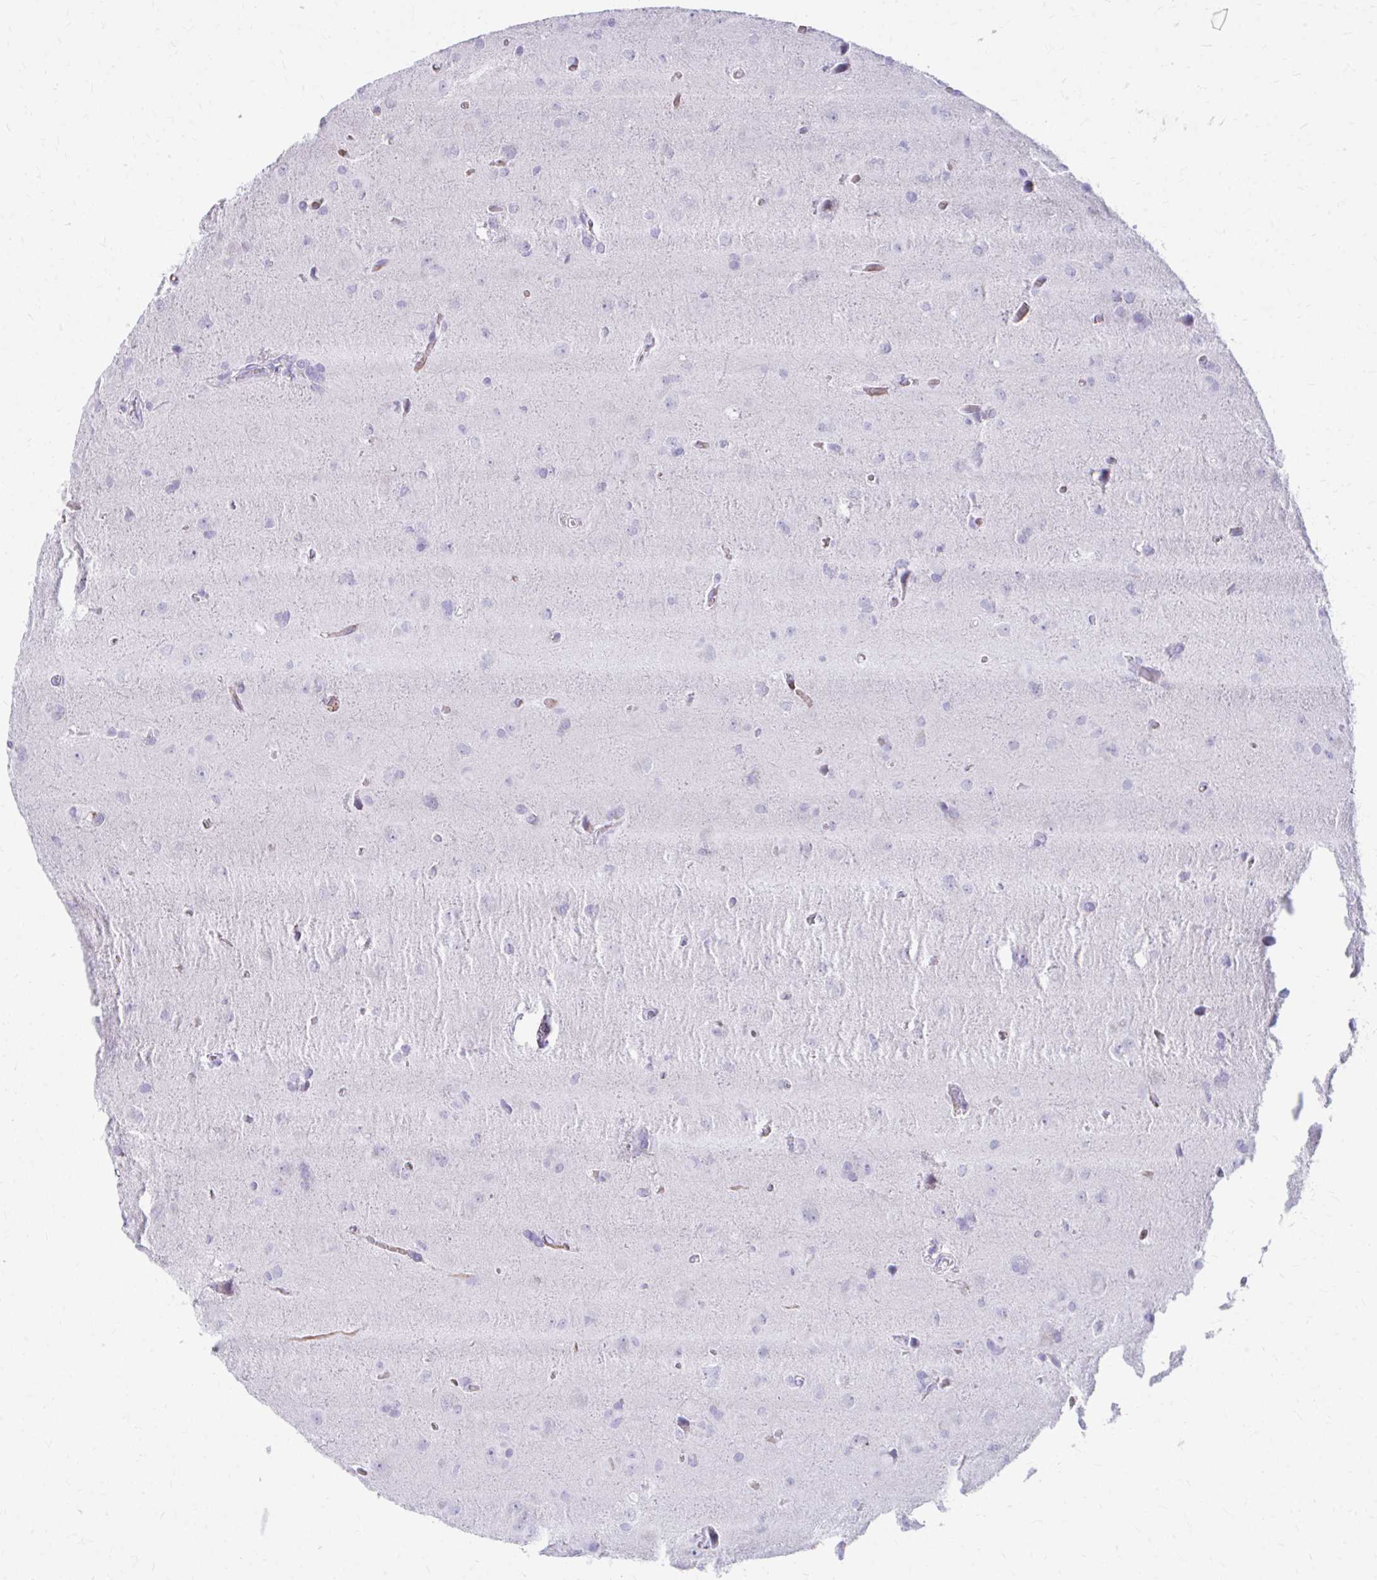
{"staining": {"intensity": "negative", "quantity": "none", "location": "none"}, "tissue": "glioma", "cell_type": "Tumor cells", "image_type": "cancer", "snomed": [{"axis": "morphology", "description": "Glioma, malignant, Low grade"}, {"axis": "topography", "description": "Brain"}], "caption": "The histopathology image displays no staining of tumor cells in malignant glioma (low-grade).", "gene": "KRIT1", "patient": {"sex": "male", "age": 58}}